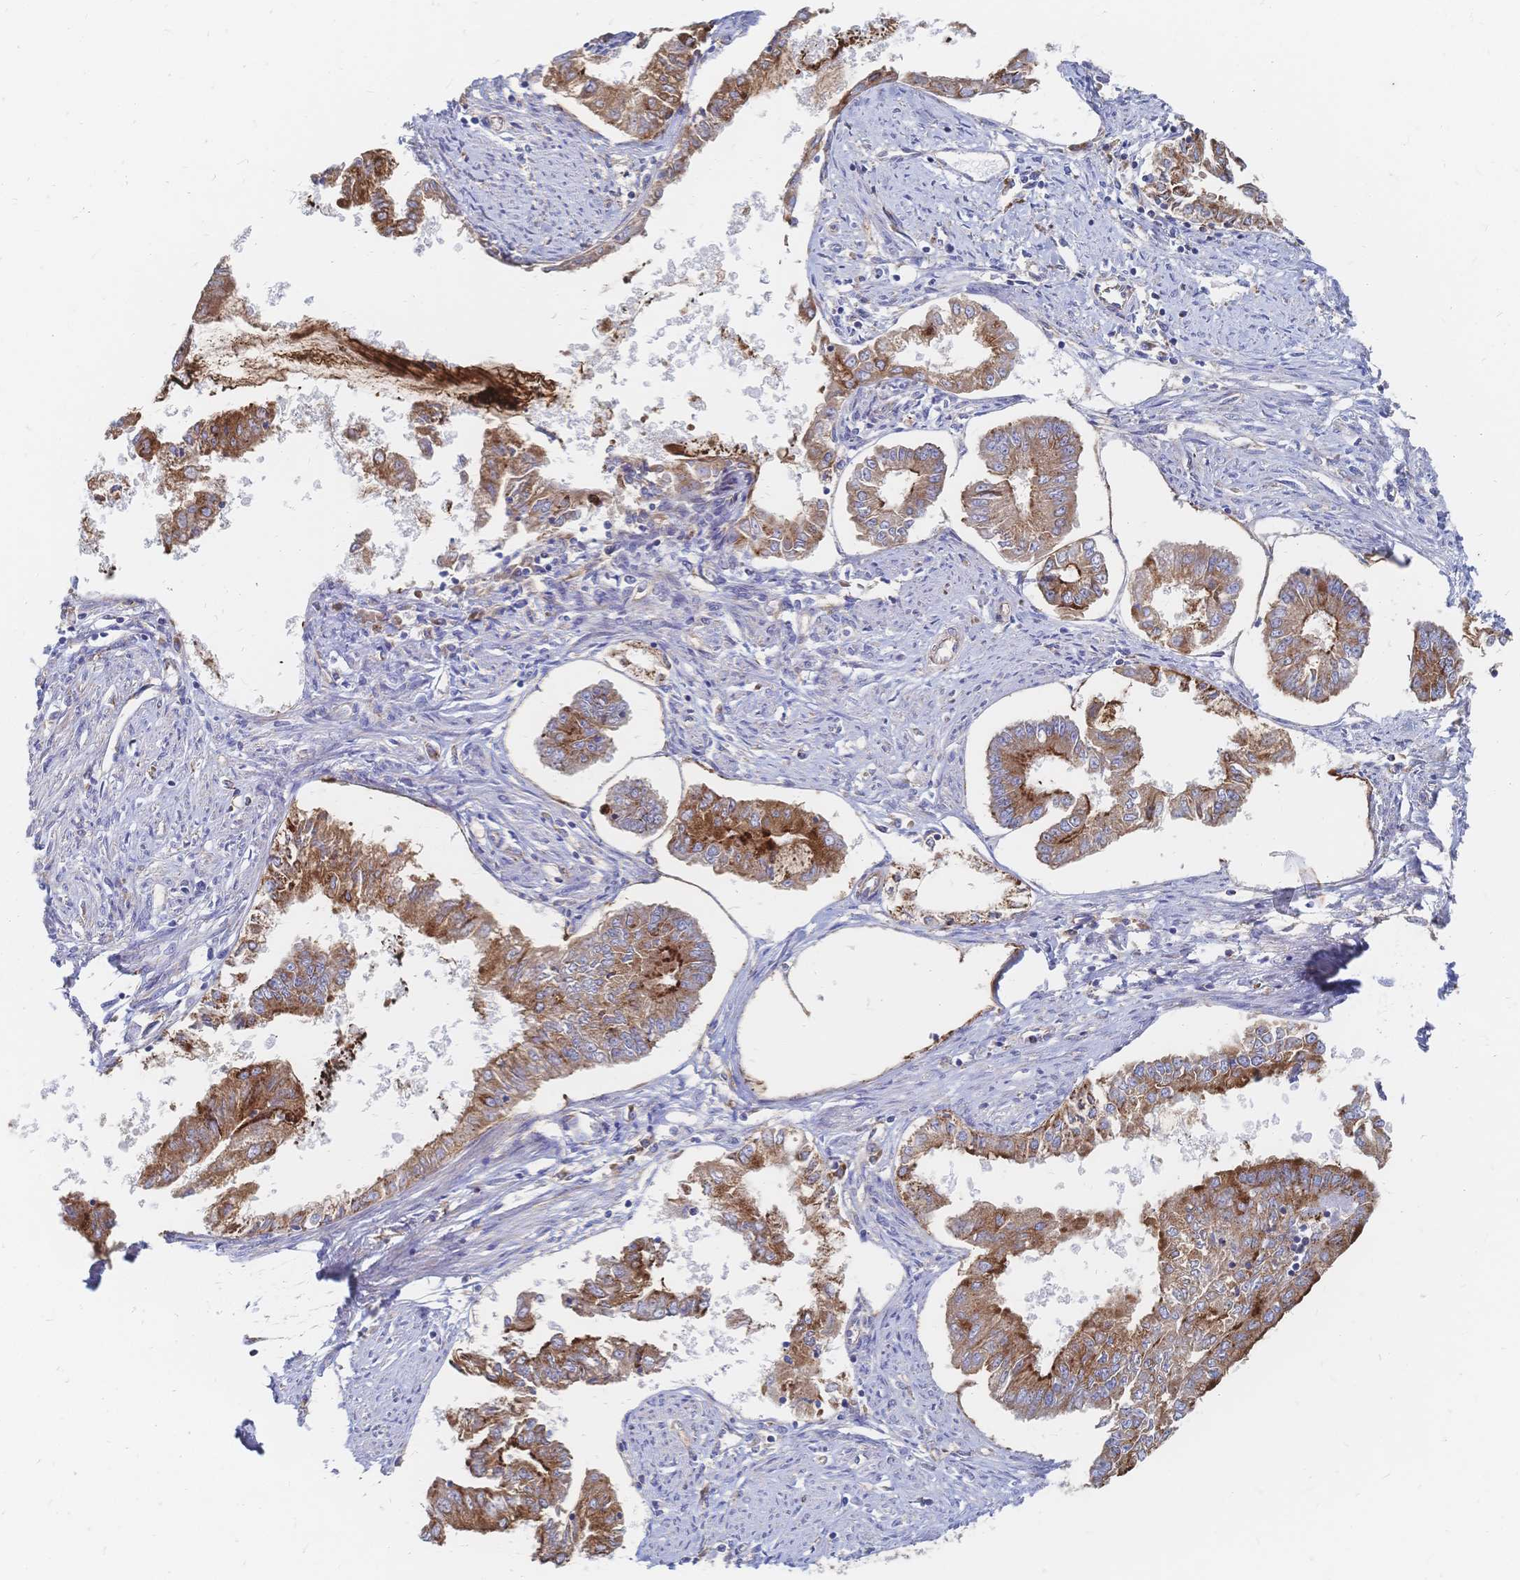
{"staining": {"intensity": "moderate", "quantity": ">75%", "location": "cytoplasmic/membranous"}, "tissue": "endometrial cancer", "cell_type": "Tumor cells", "image_type": "cancer", "snomed": [{"axis": "morphology", "description": "Adenocarcinoma, NOS"}, {"axis": "topography", "description": "Endometrium"}], "caption": "Immunohistochemistry (IHC) (DAB) staining of human endometrial cancer displays moderate cytoplasmic/membranous protein expression in about >75% of tumor cells.", "gene": "SORBS1", "patient": {"sex": "female", "age": 76}}